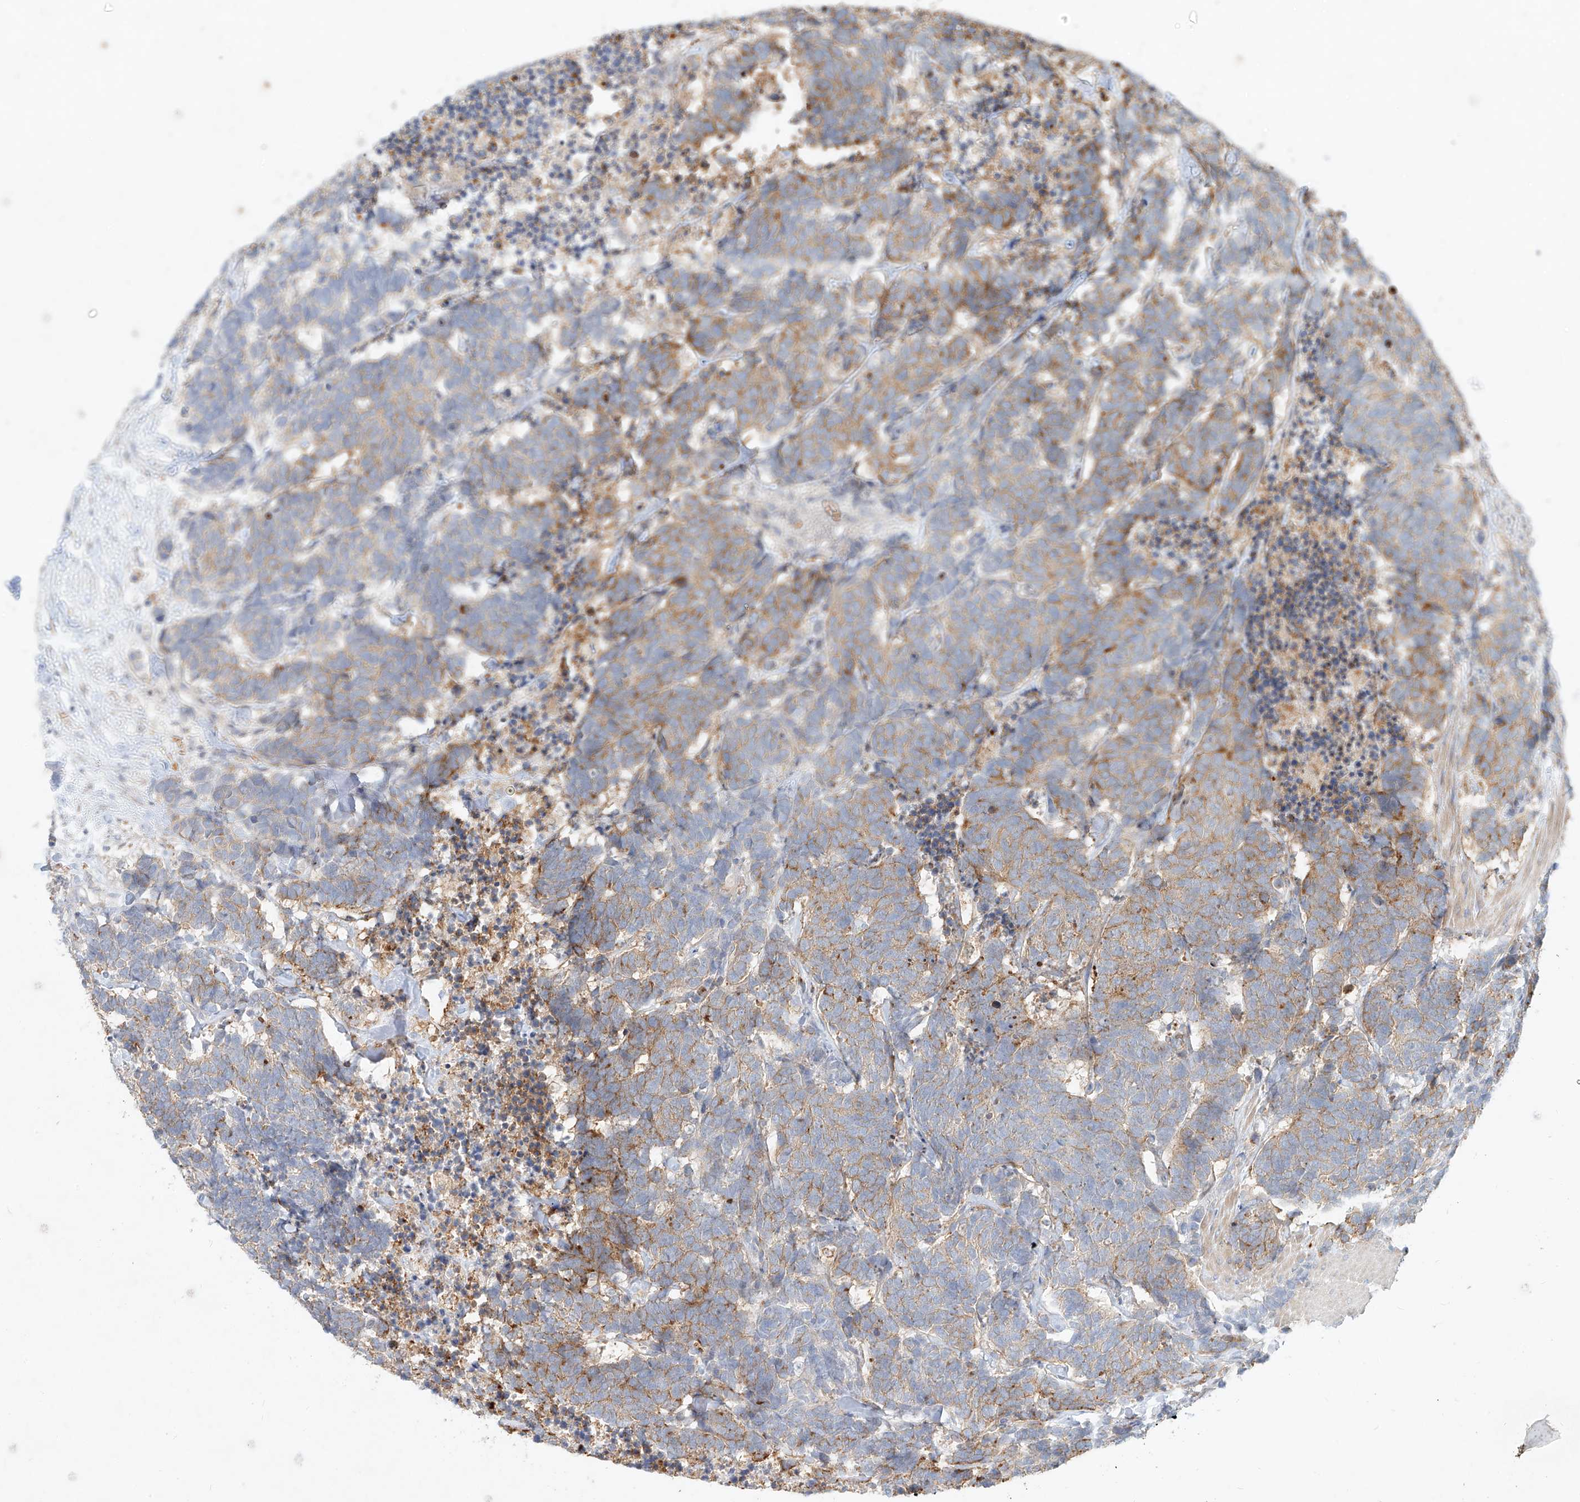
{"staining": {"intensity": "moderate", "quantity": "25%-75%", "location": "cytoplasmic/membranous"}, "tissue": "carcinoid", "cell_type": "Tumor cells", "image_type": "cancer", "snomed": [{"axis": "morphology", "description": "Carcinoma, NOS"}, {"axis": "morphology", "description": "Carcinoid, malignant, NOS"}, {"axis": "topography", "description": "Urinary bladder"}], "caption": "Immunohistochemical staining of carcinoid displays medium levels of moderate cytoplasmic/membranous protein staining in about 25%-75% of tumor cells. The staining was performed using DAB to visualize the protein expression in brown, while the nuclei were stained in blue with hematoxylin (Magnification: 20x).", "gene": "SYTL3", "patient": {"sex": "male", "age": 57}}